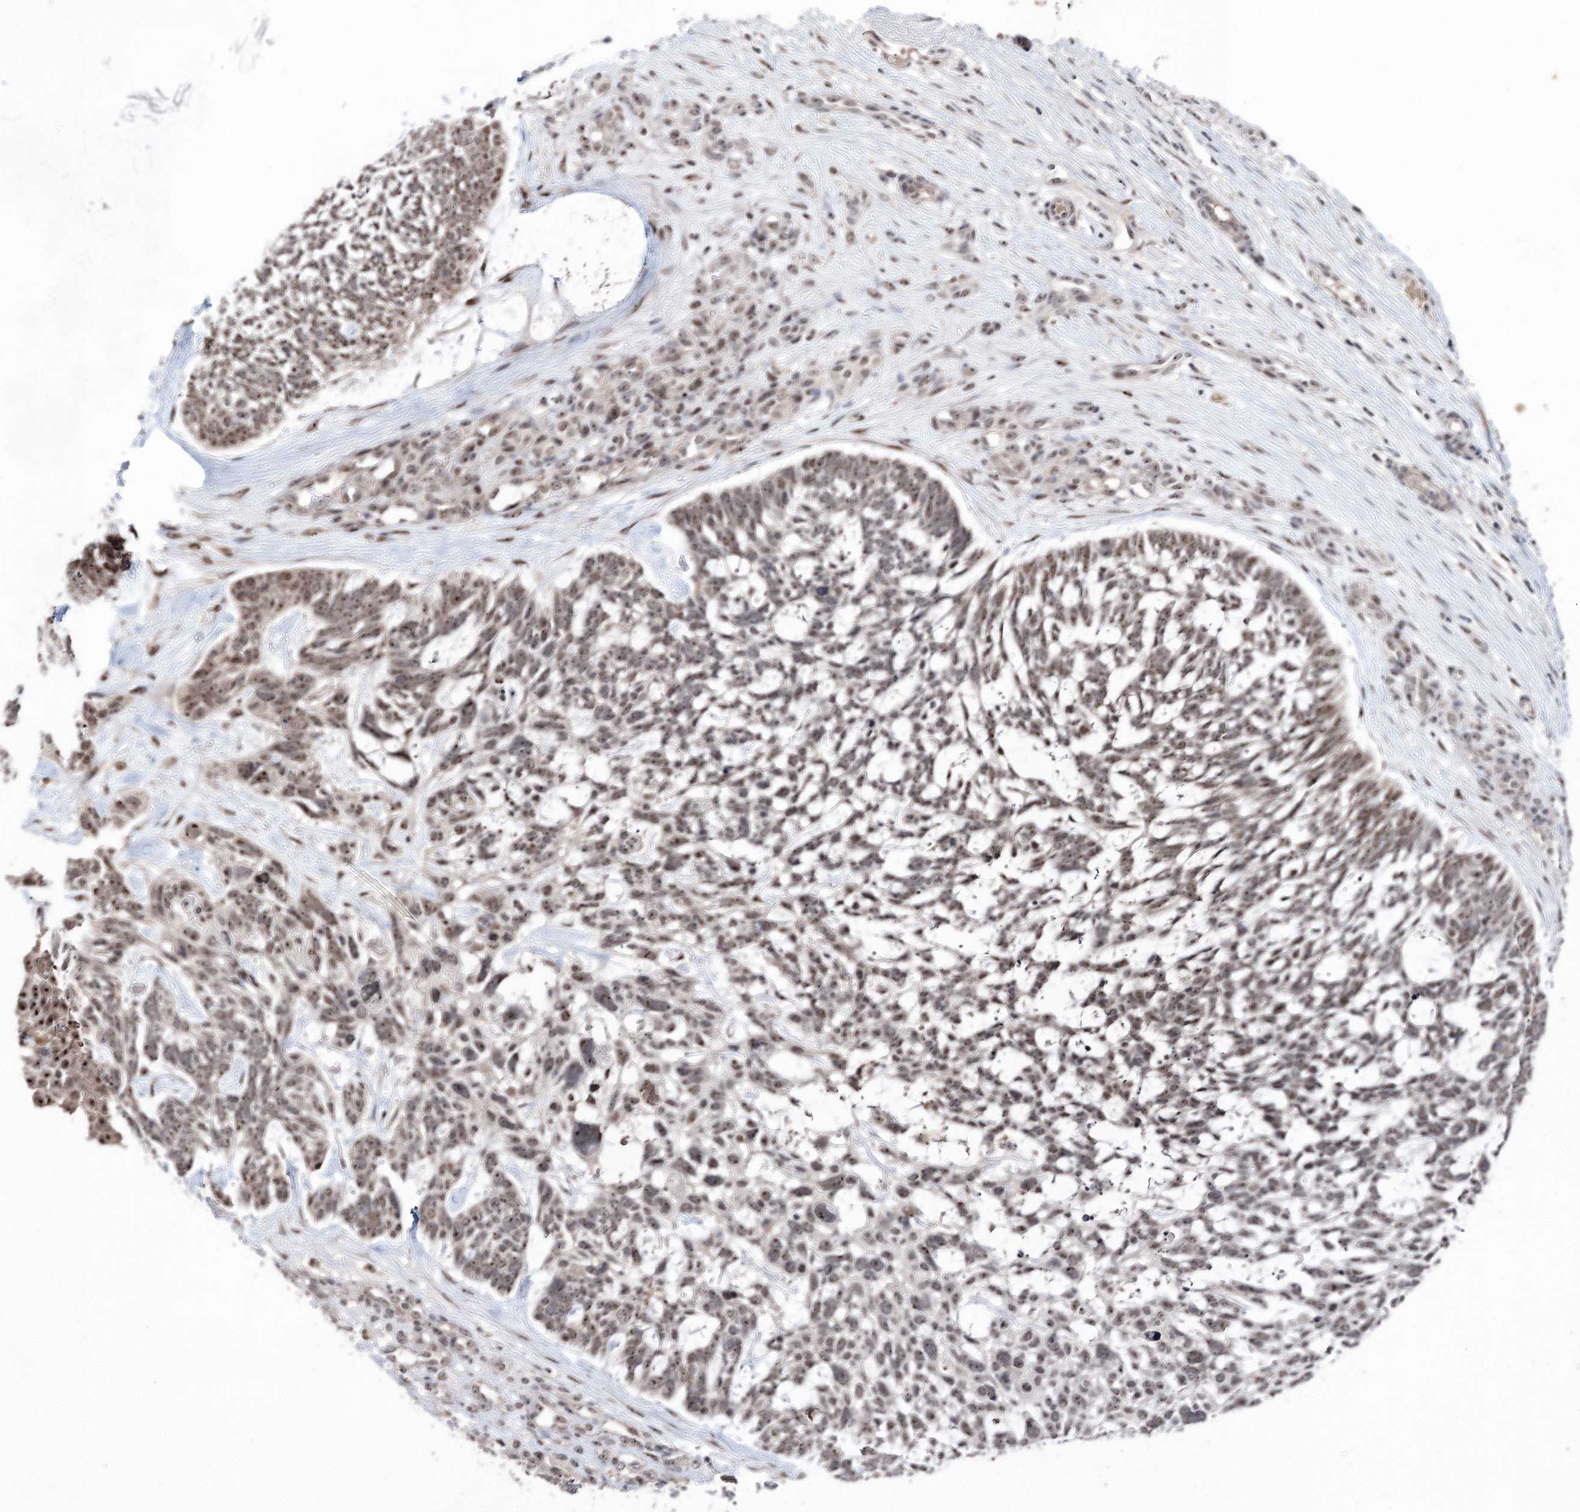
{"staining": {"intensity": "weak", "quantity": ">75%", "location": "nuclear"}, "tissue": "skin cancer", "cell_type": "Tumor cells", "image_type": "cancer", "snomed": [{"axis": "morphology", "description": "Basal cell carcinoma"}, {"axis": "topography", "description": "Skin"}], "caption": "Skin cancer (basal cell carcinoma) tissue reveals weak nuclear positivity in about >75% of tumor cells The protein is shown in brown color, while the nuclei are stained blue.", "gene": "VGLL4", "patient": {"sex": "male", "age": 88}}